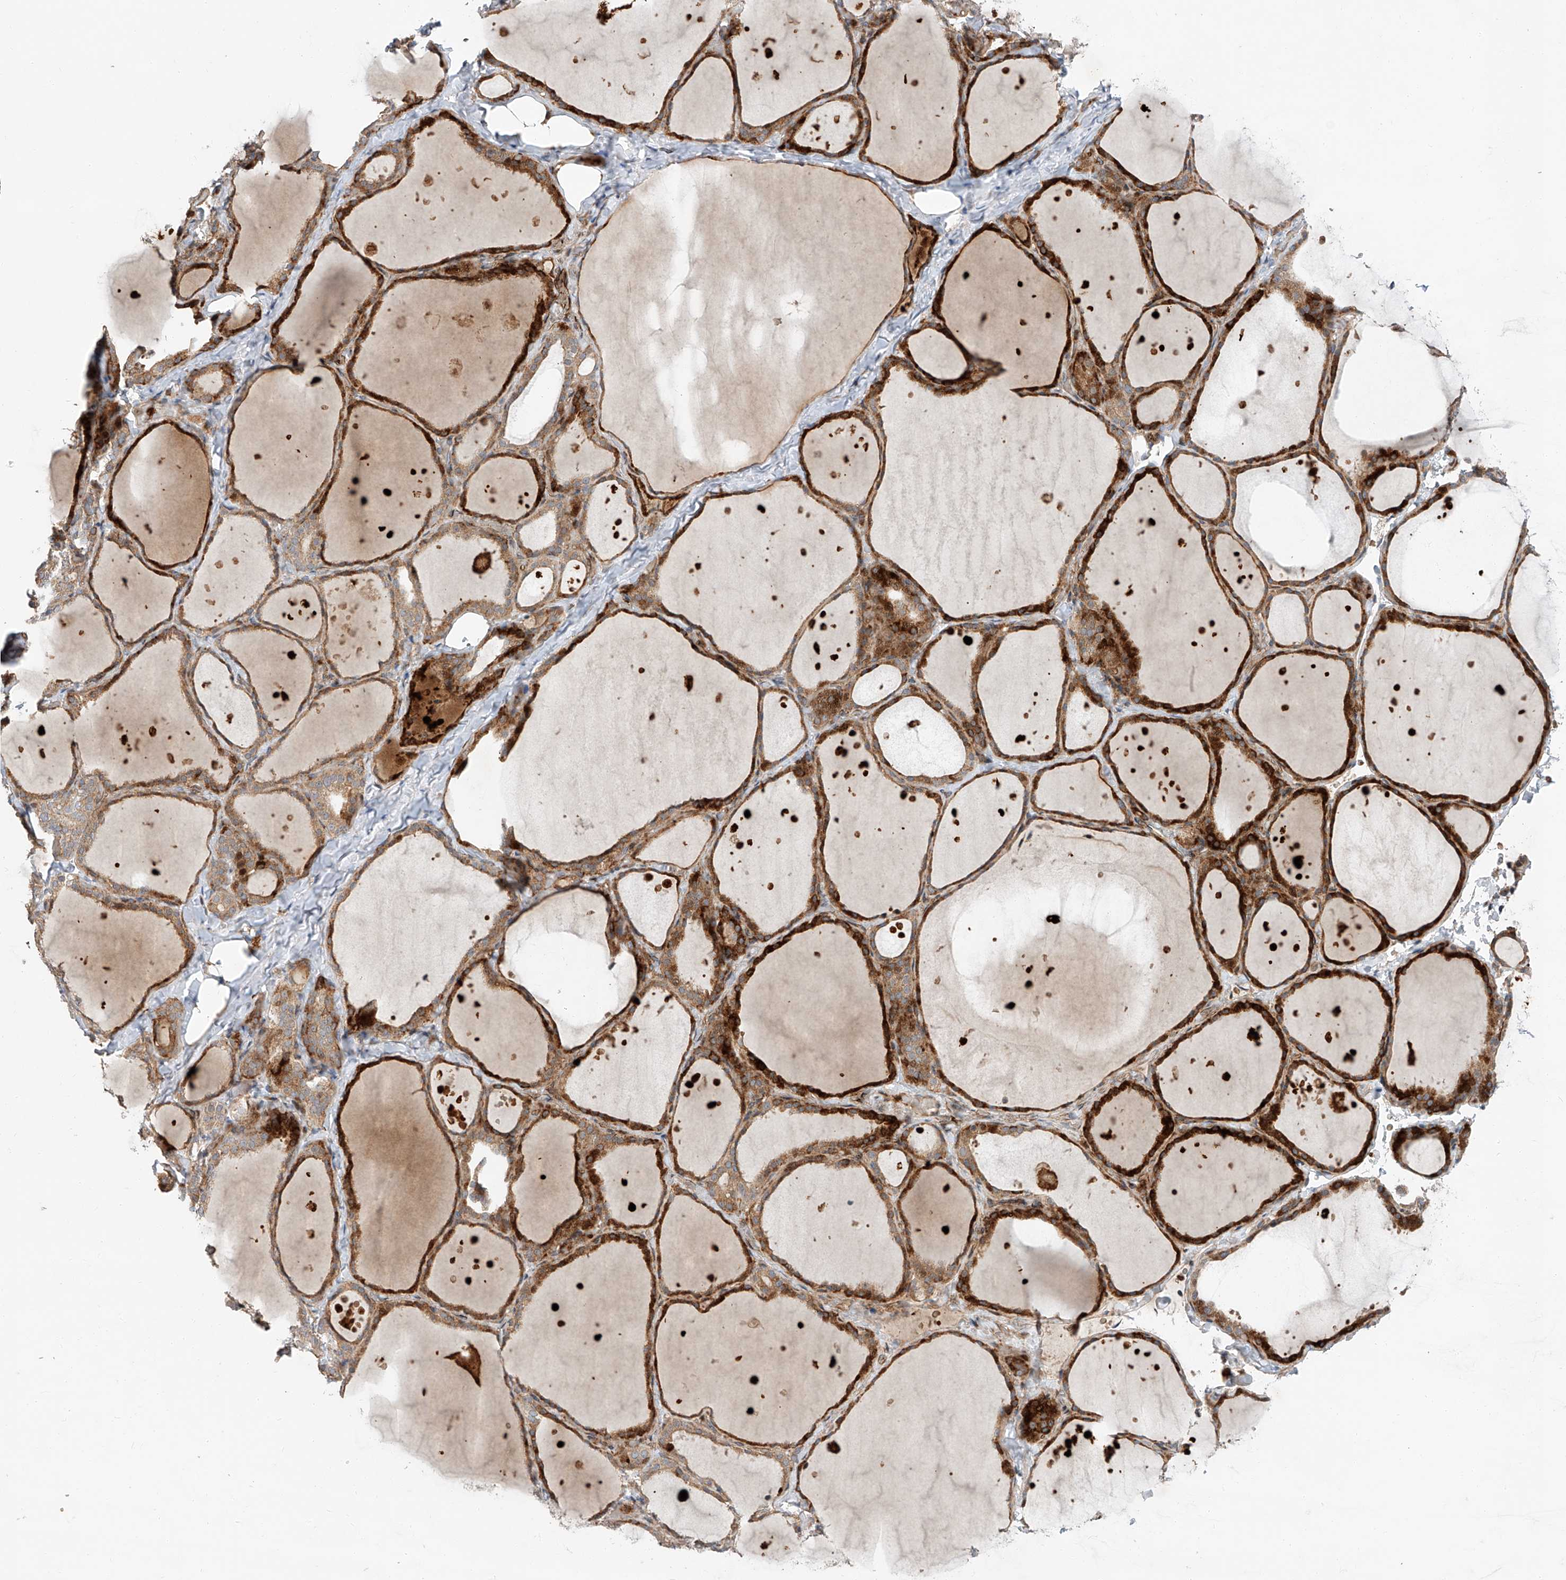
{"staining": {"intensity": "strong", "quantity": ">75%", "location": "cytoplasmic/membranous"}, "tissue": "thyroid gland", "cell_type": "Glandular cells", "image_type": "normal", "snomed": [{"axis": "morphology", "description": "Normal tissue, NOS"}, {"axis": "topography", "description": "Thyroid gland"}], "caption": "Strong cytoplasmic/membranous staining for a protein is appreciated in about >75% of glandular cells of benign thyroid gland using immunohistochemistry.", "gene": "USF3", "patient": {"sex": "female", "age": 44}}